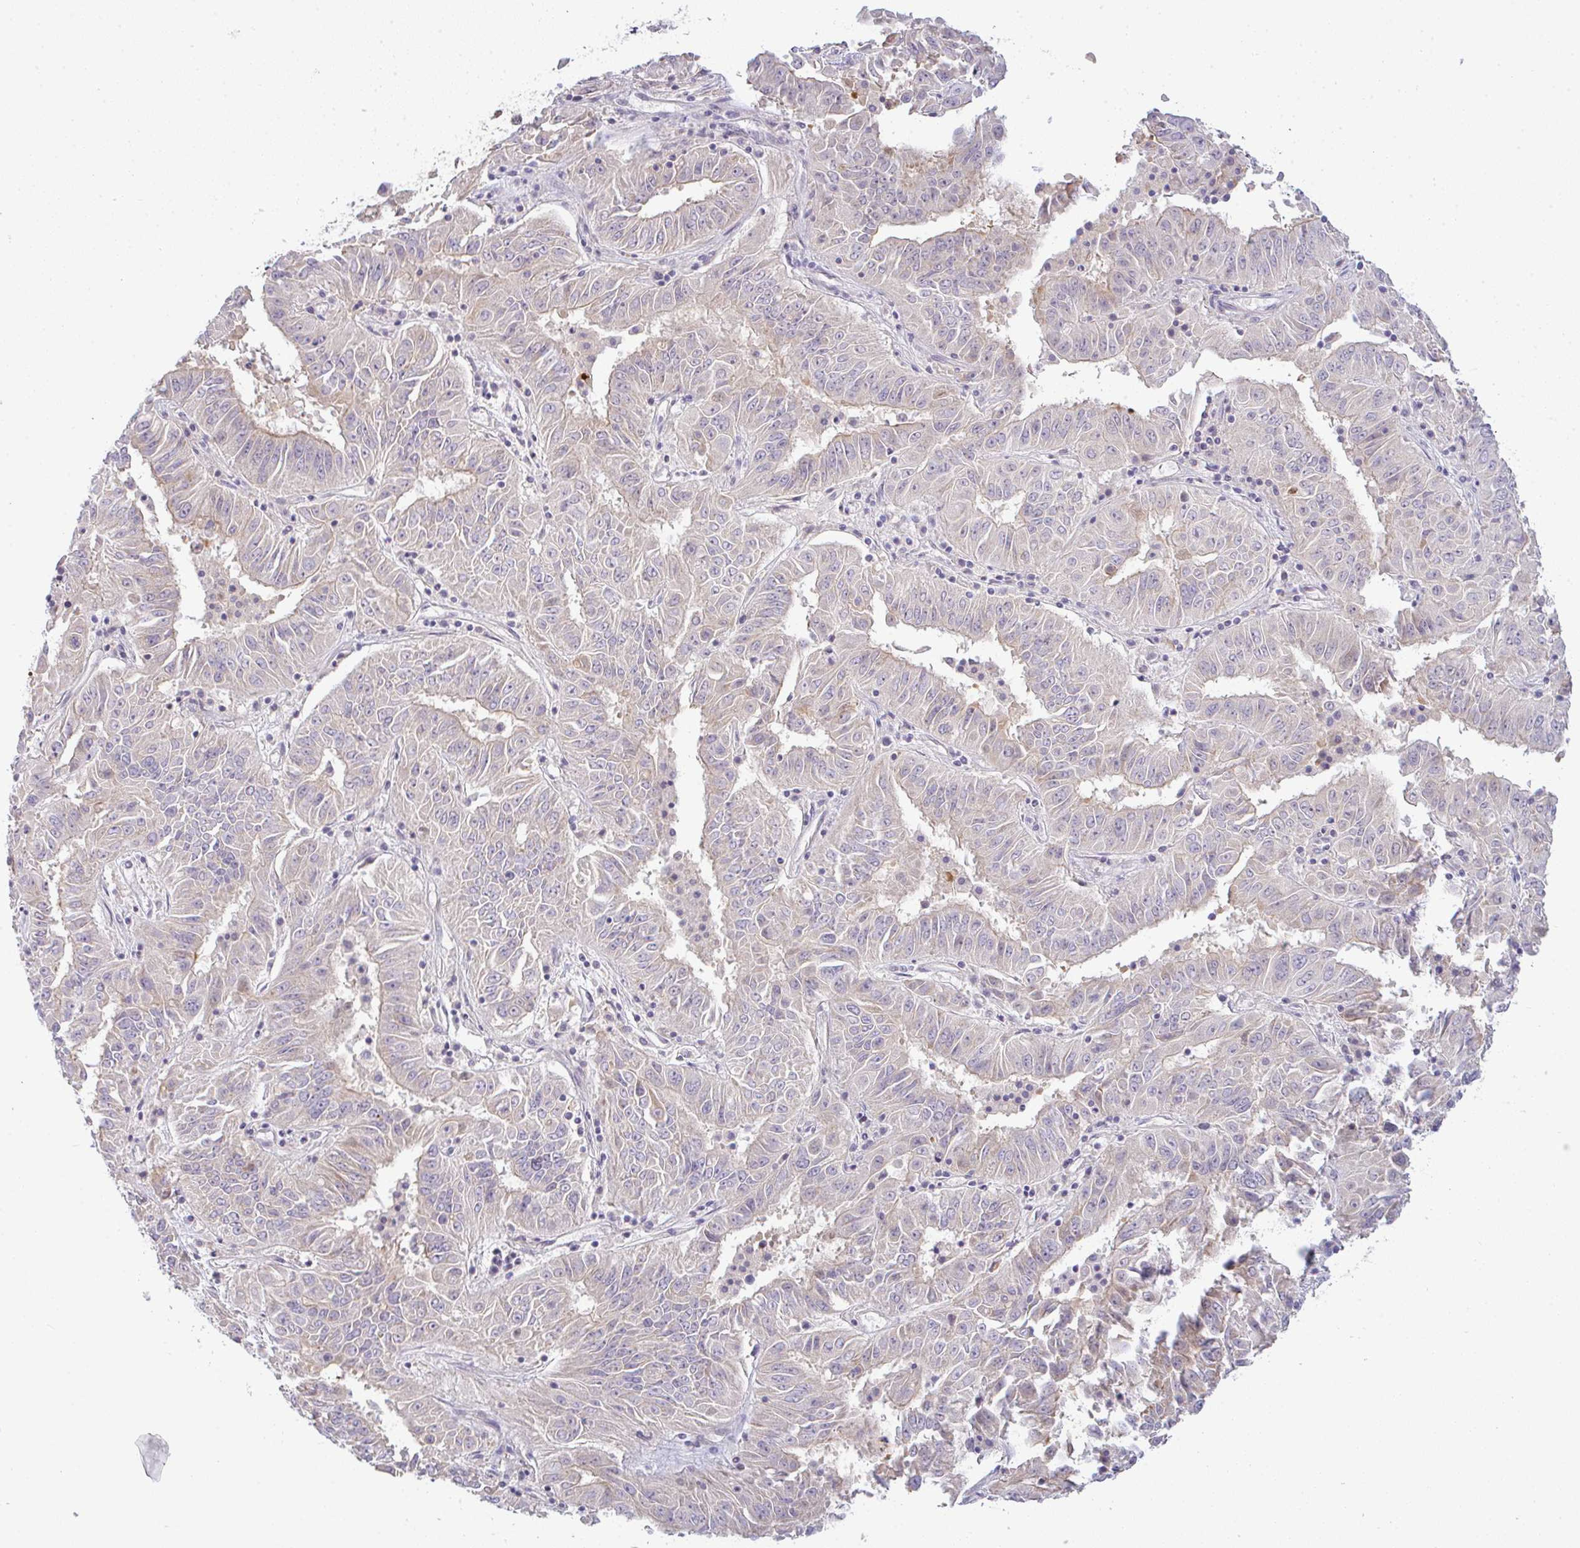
{"staining": {"intensity": "weak", "quantity": "<25%", "location": "cytoplasmic/membranous"}, "tissue": "pancreatic cancer", "cell_type": "Tumor cells", "image_type": "cancer", "snomed": [{"axis": "morphology", "description": "Adenocarcinoma, NOS"}, {"axis": "topography", "description": "Pancreas"}], "caption": "Pancreatic cancer stained for a protein using IHC reveals no staining tumor cells.", "gene": "CSE1L", "patient": {"sex": "male", "age": 63}}